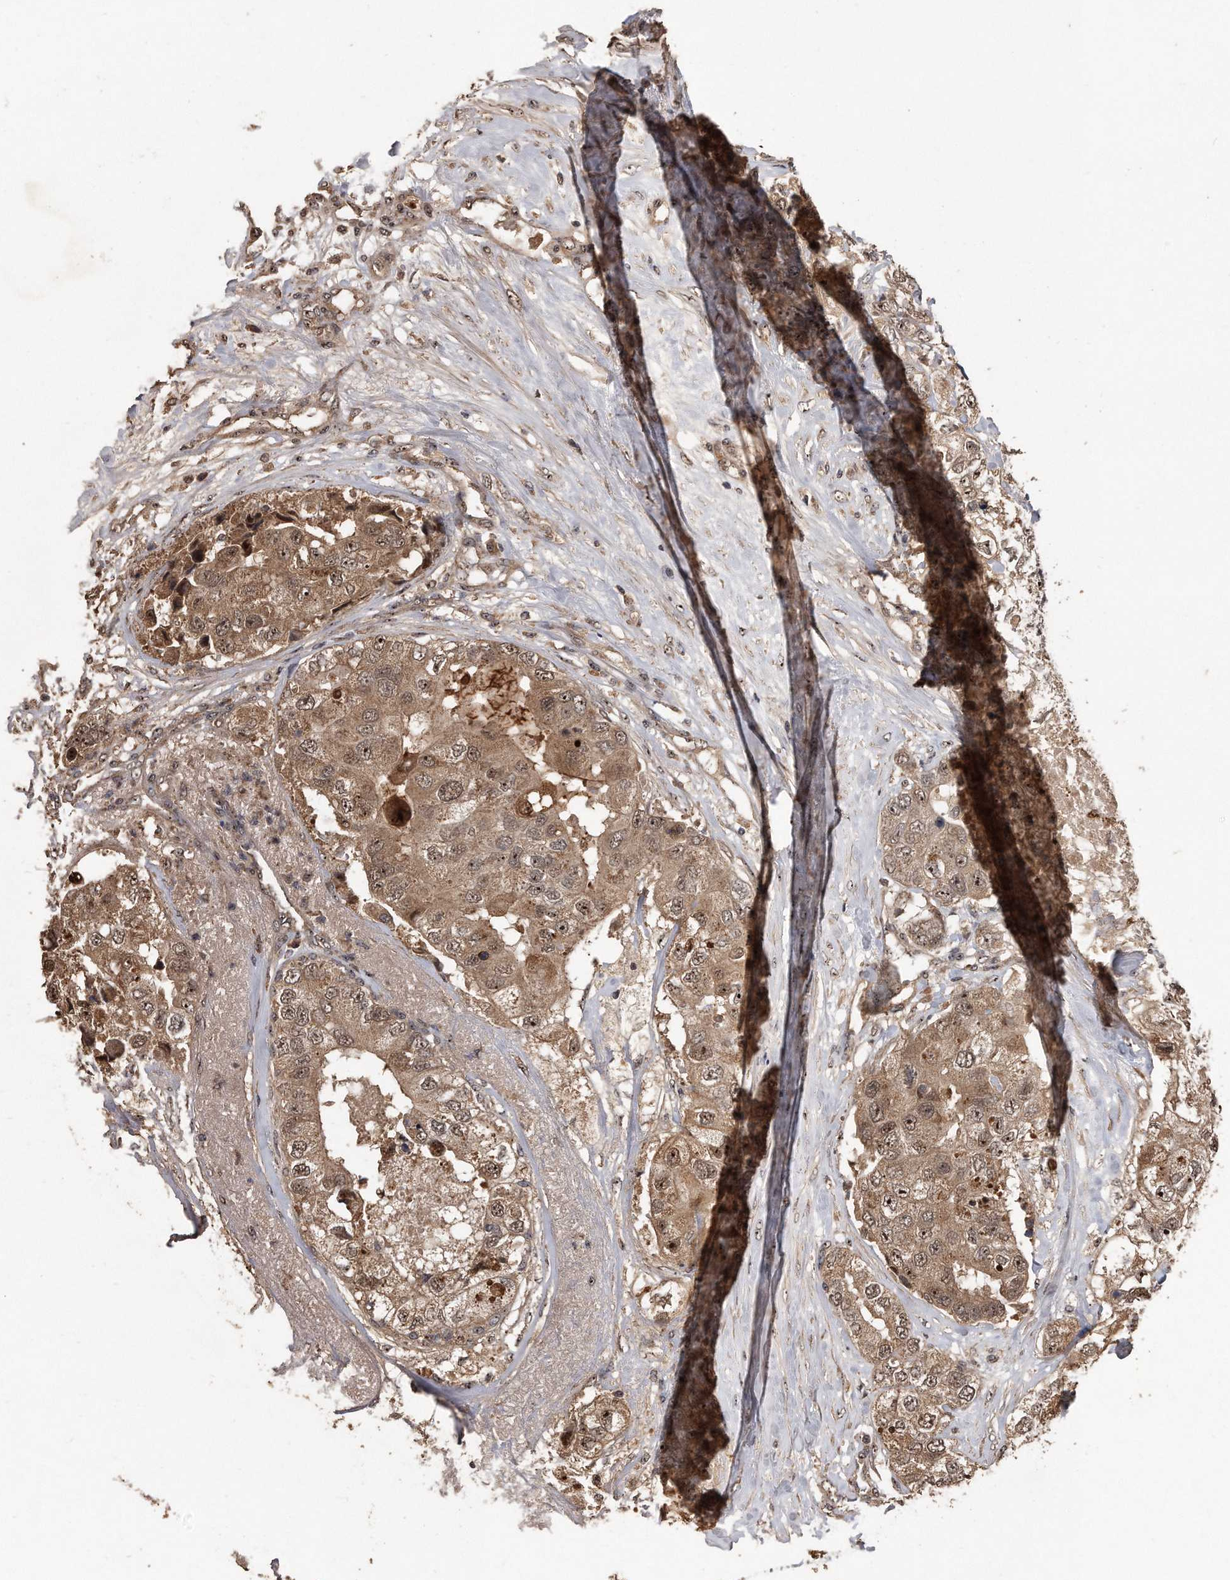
{"staining": {"intensity": "moderate", "quantity": ">75%", "location": "cytoplasmic/membranous,nuclear"}, "tissue": "breast cancer", "cell_type": "Tumor cells", "image_type": "cancer", "snomed": [{"axis": "morphology", "description": "Duct carcinoma"}, {"axis": "topography", "description": "Breast"}], "caption": "A photomicrograph of breast cancer stained for a protein demonstrates moderate cytoplasmic/membranous and nuclear brown staining in tumor cells.", "gene": "PELO", "patient": {"sex": "female", "age": 62}}